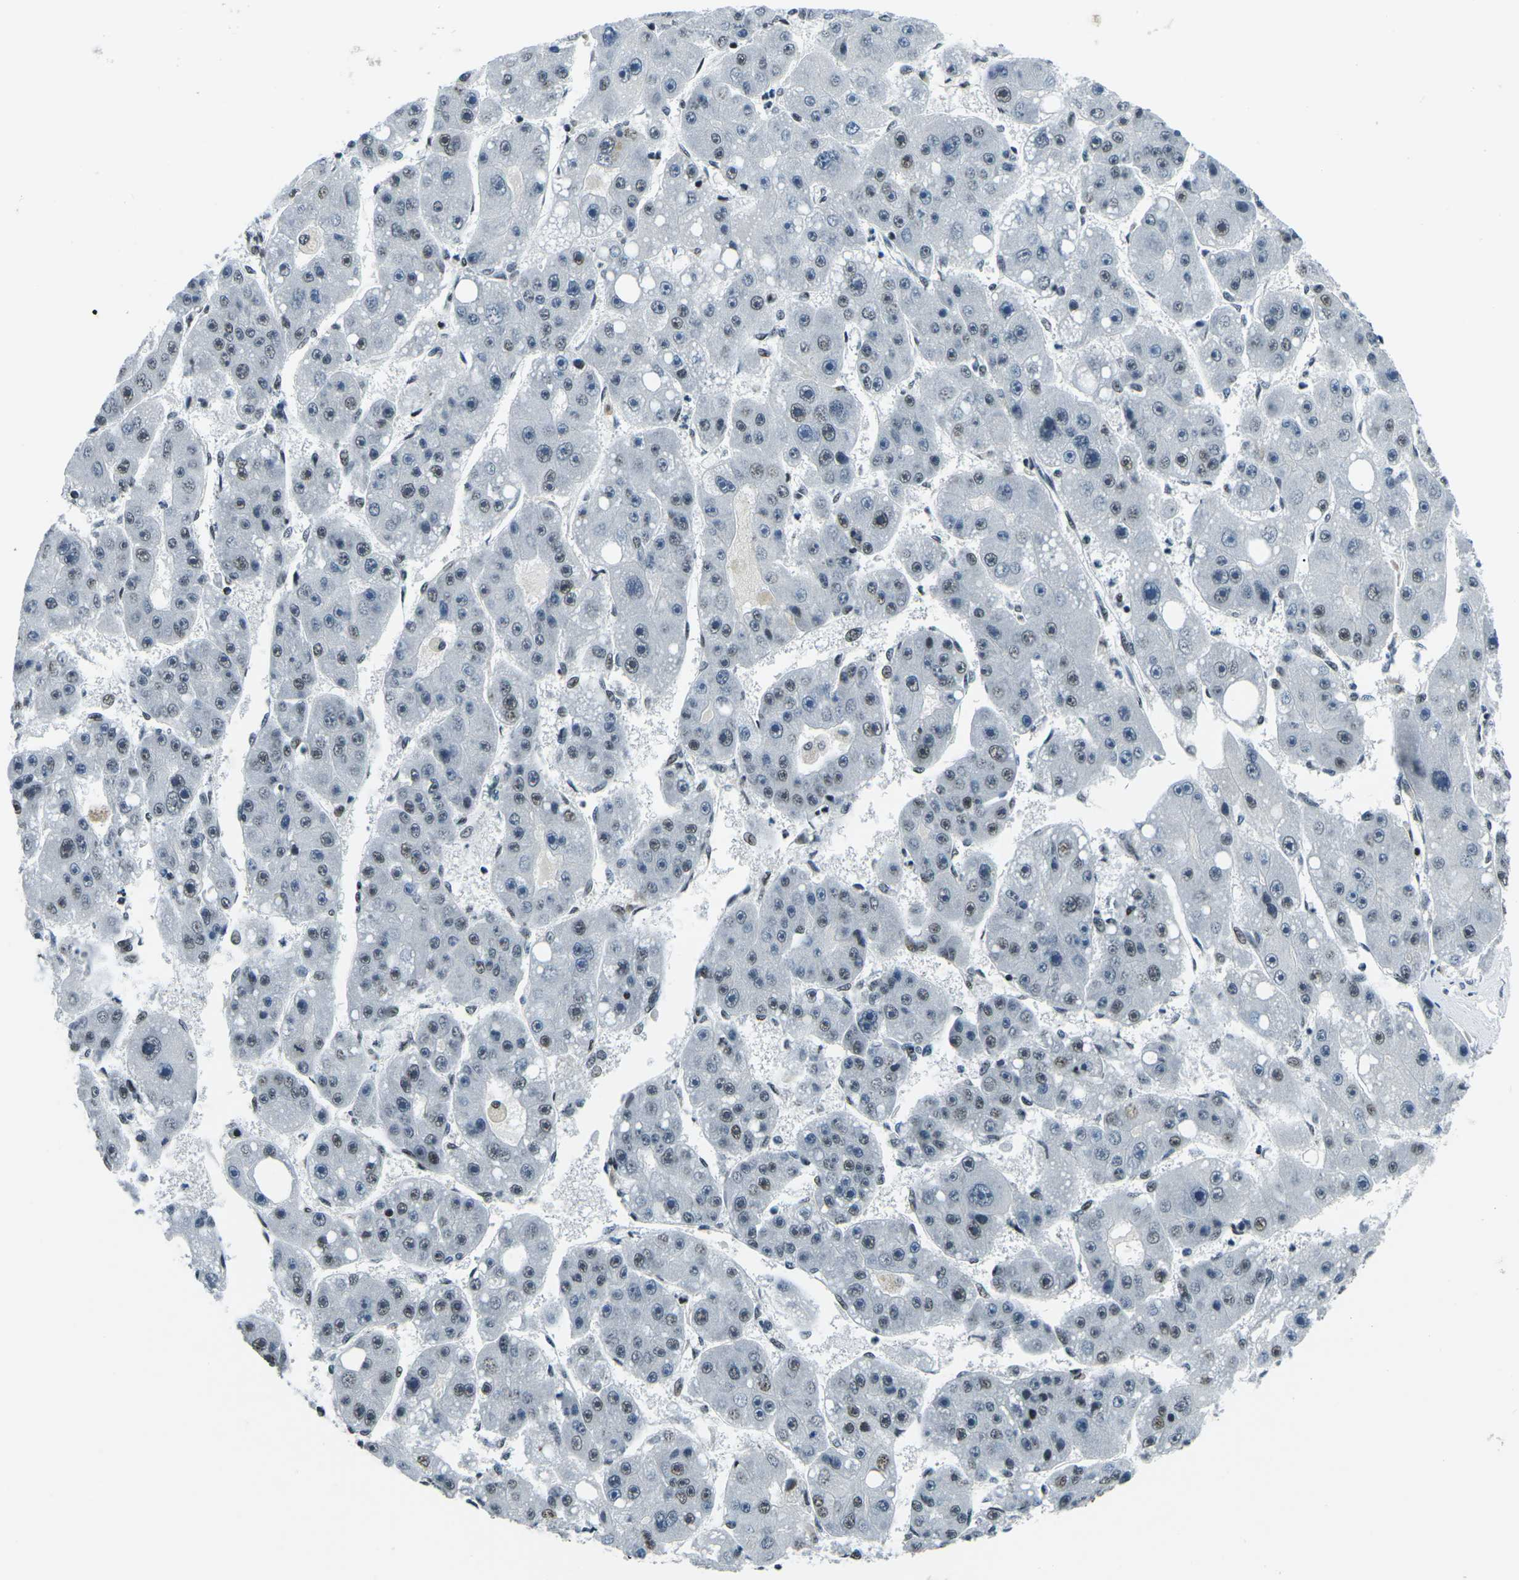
{"staining": {"intensity": "weak", "quantity": "25%-75%", "location": "nuclear"}, "tissue": "liver cancer", "cell_type": "Tumor cells", "image_type": "cancer", "snomed": [{"axis": "morphology", "description": "Carcinoma, Hepatocellular, NOS"}, {"axis": "topography", "description": "Liver"}], "caption": "Protein expression analysis of human liver hepatocellular carcinoma reveals weak nuclear expression in about 25%-75% of tumor cells.", "gene": "RBL2", "patient": {"sex": "female", "age": 61}}